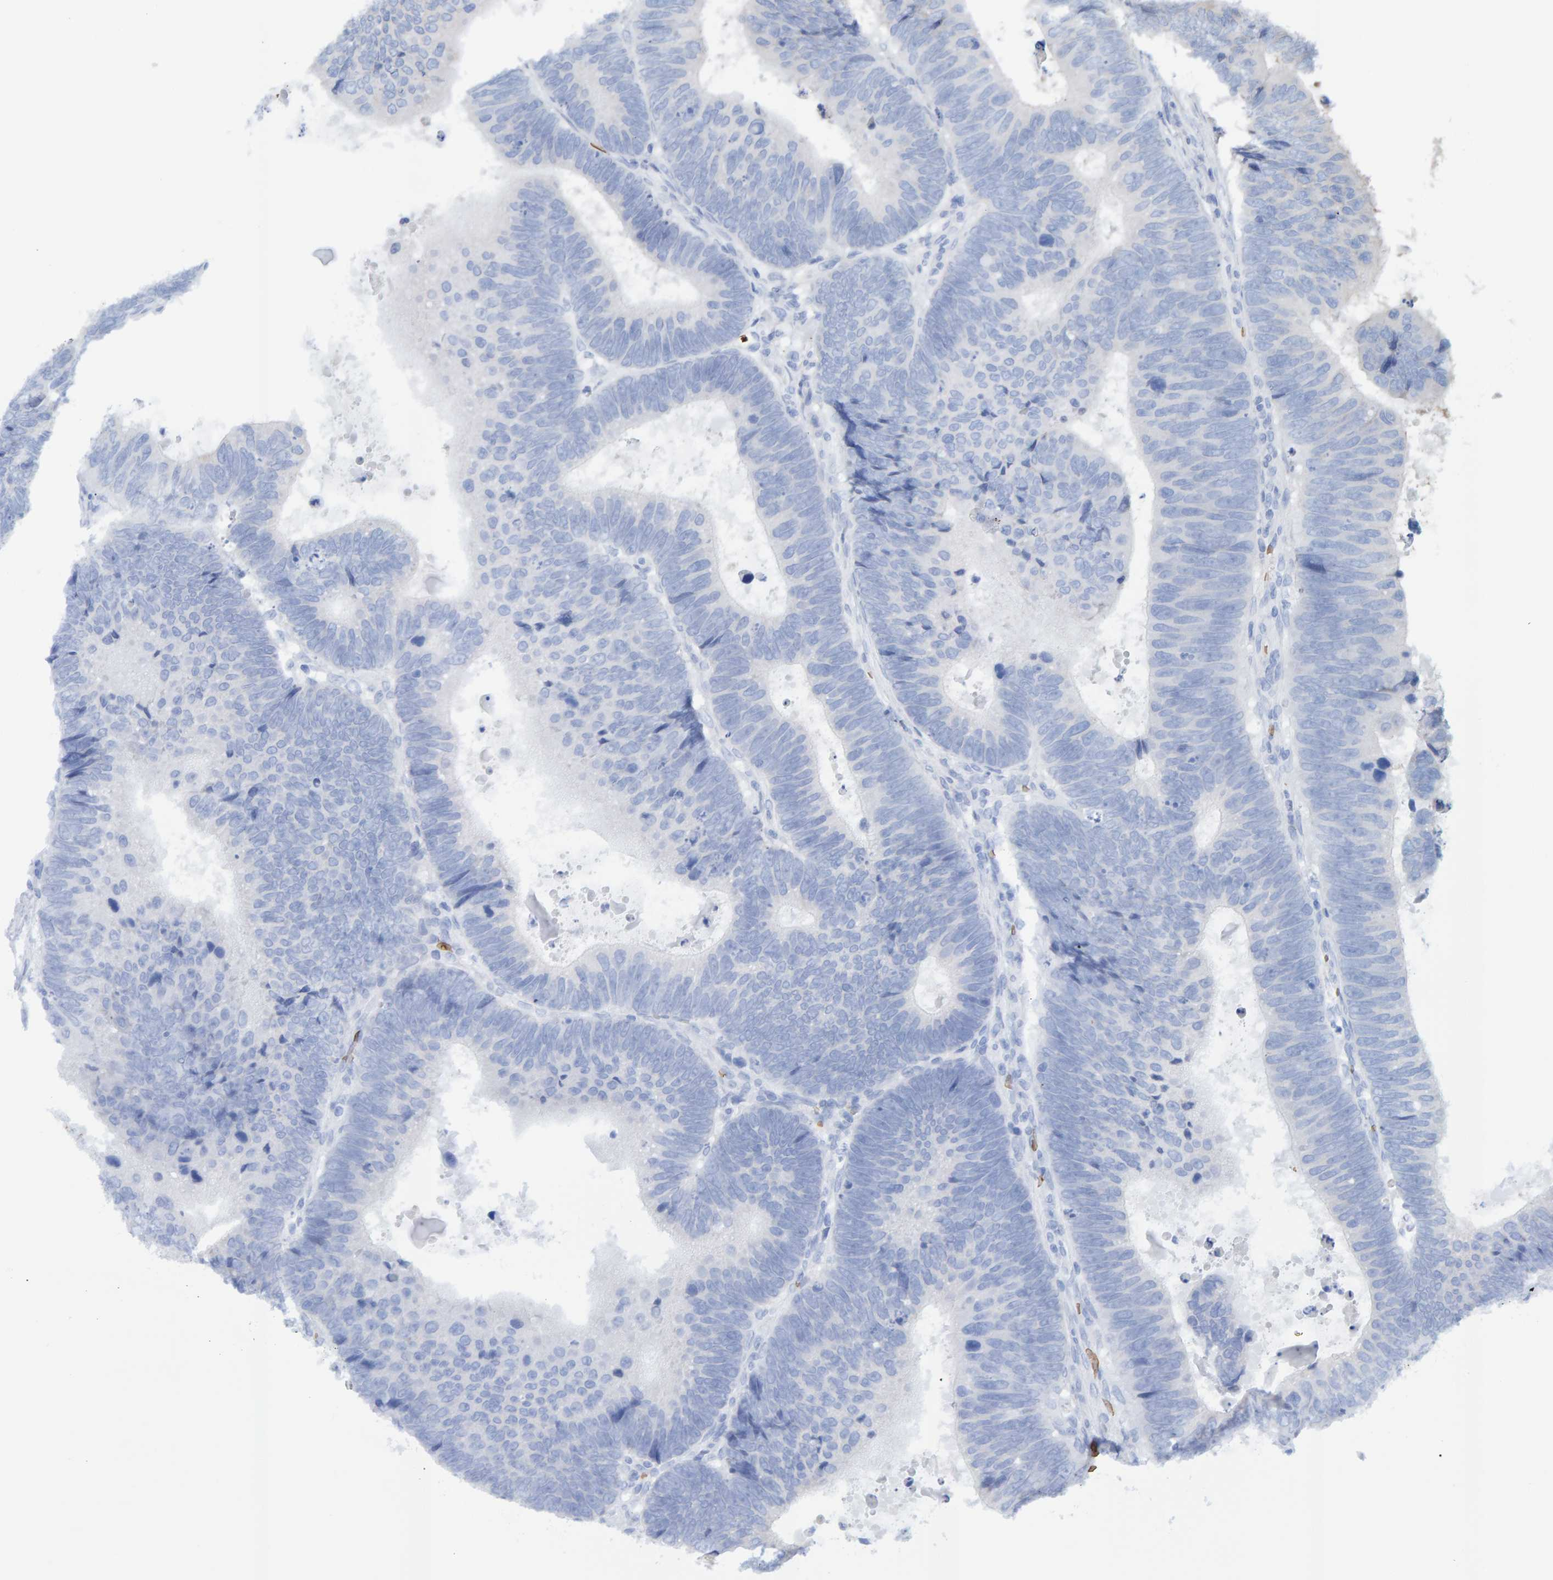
{"staining": {"intensity": "negative", "quantity": "none", "location": "none"}, "tissue": "colorectal cancer", "cell_type": "Tumor cells", "image_type": "cancer", "snomed": [{"axis": "morphology", "description": "Adenocarcinoma, NOS"}, {"axis": "topography", "description": "Colon"}], "caption": "Tumor cells show no significant protein staining in colorectal adenocarcinoma.", "gene": "VPS9D1", "patient": {"sex": "male", "age": 56}}